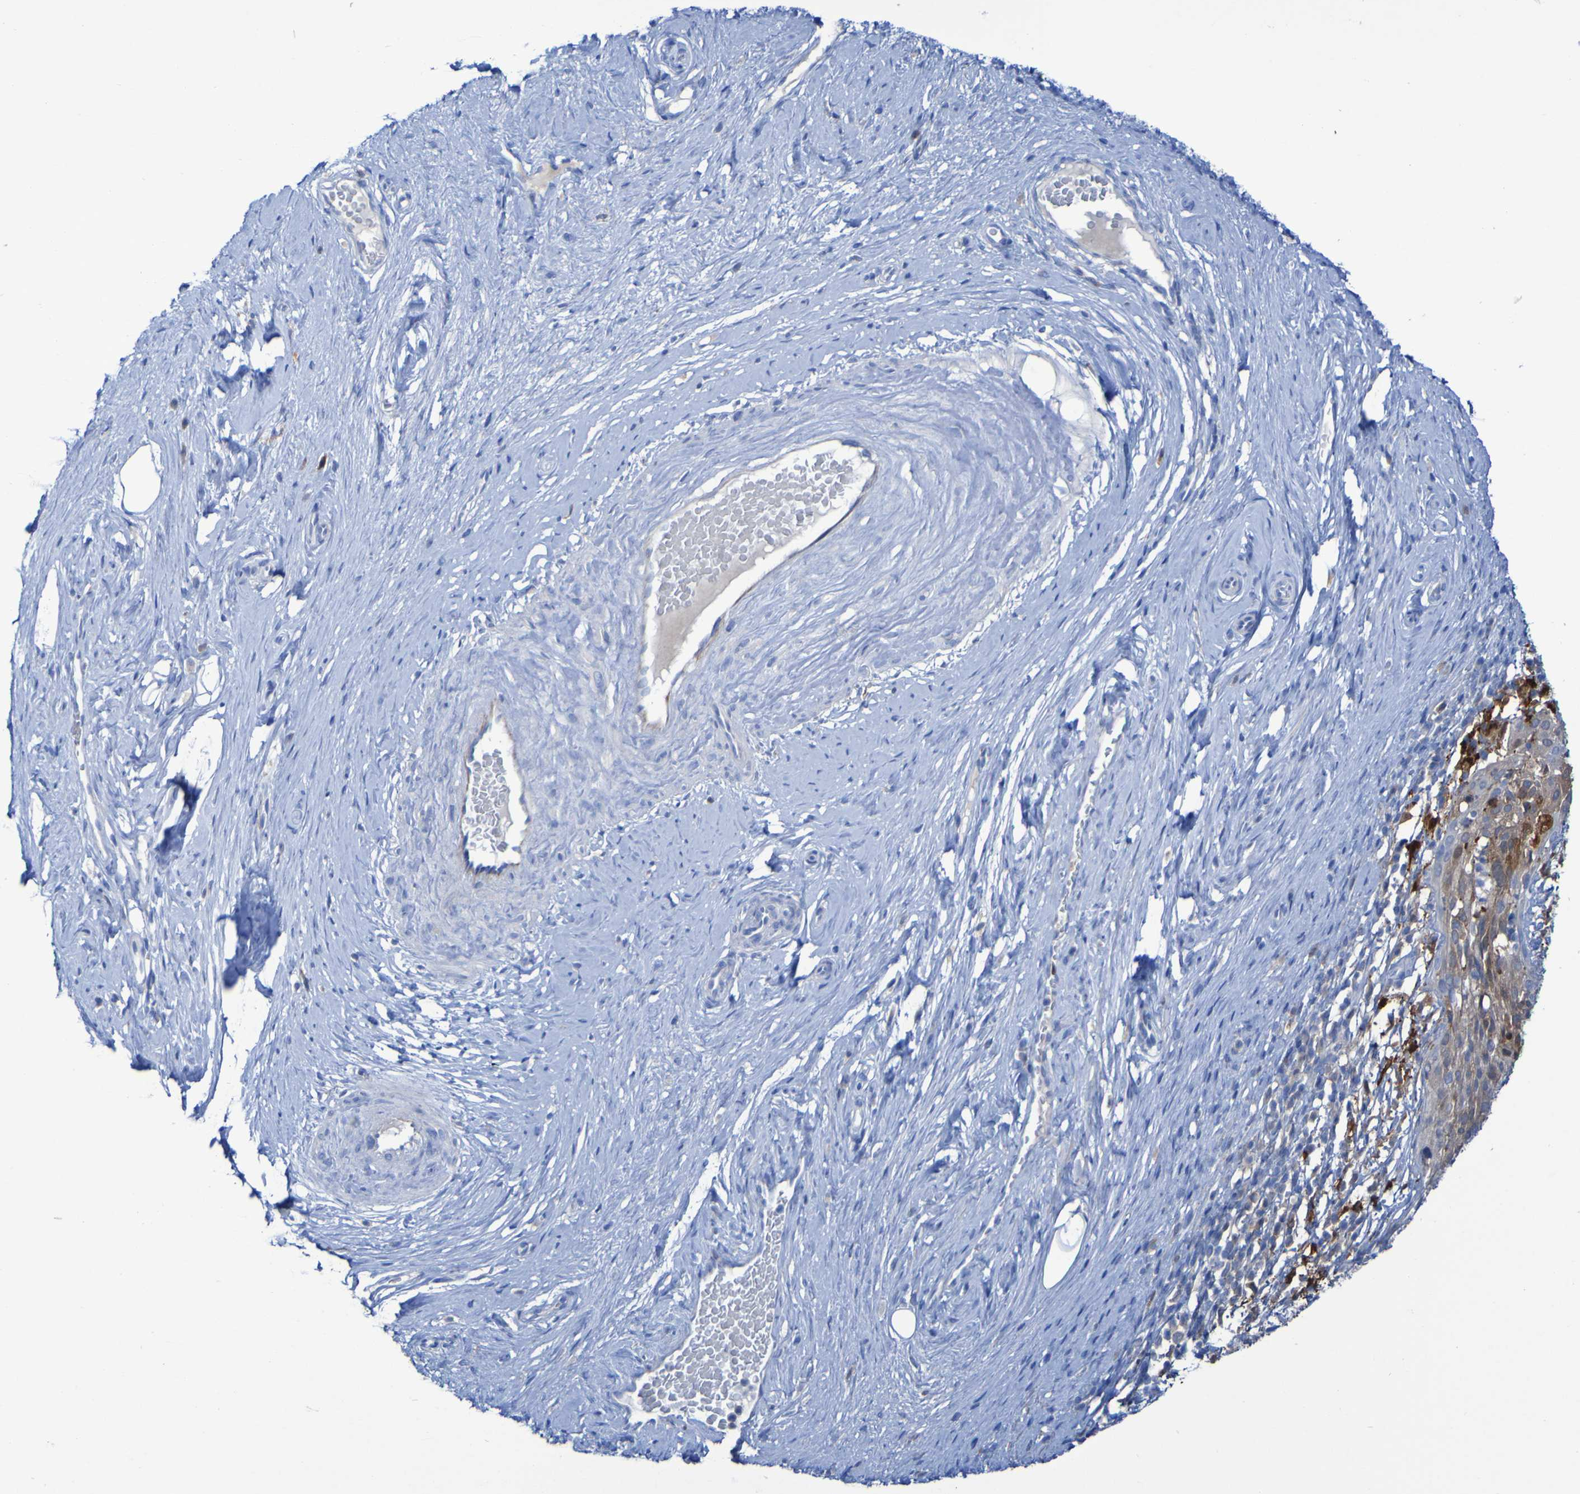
{"staining": {"intensity": "weak", "quantity": ">75%", "location": "cytoplasmic/membranous"}, "tissue": "cervical cancer", "cell_type": "Tumor cells", "image_type": "cancer", "snomed": [{"axis": "morphology", "description": "Squamous cell carcinoma, NOS"}, {"axis": "topography", "description": "Cervix"}], "caption": "Immunohistochemical staining of cervical squamous cell carcinoma shows low levels of weak cytoplasmic/membranous positivity in about >75% of tumor cells.", "gene": "MPPE1", "patient": {"sex": "female", "age": 51}}